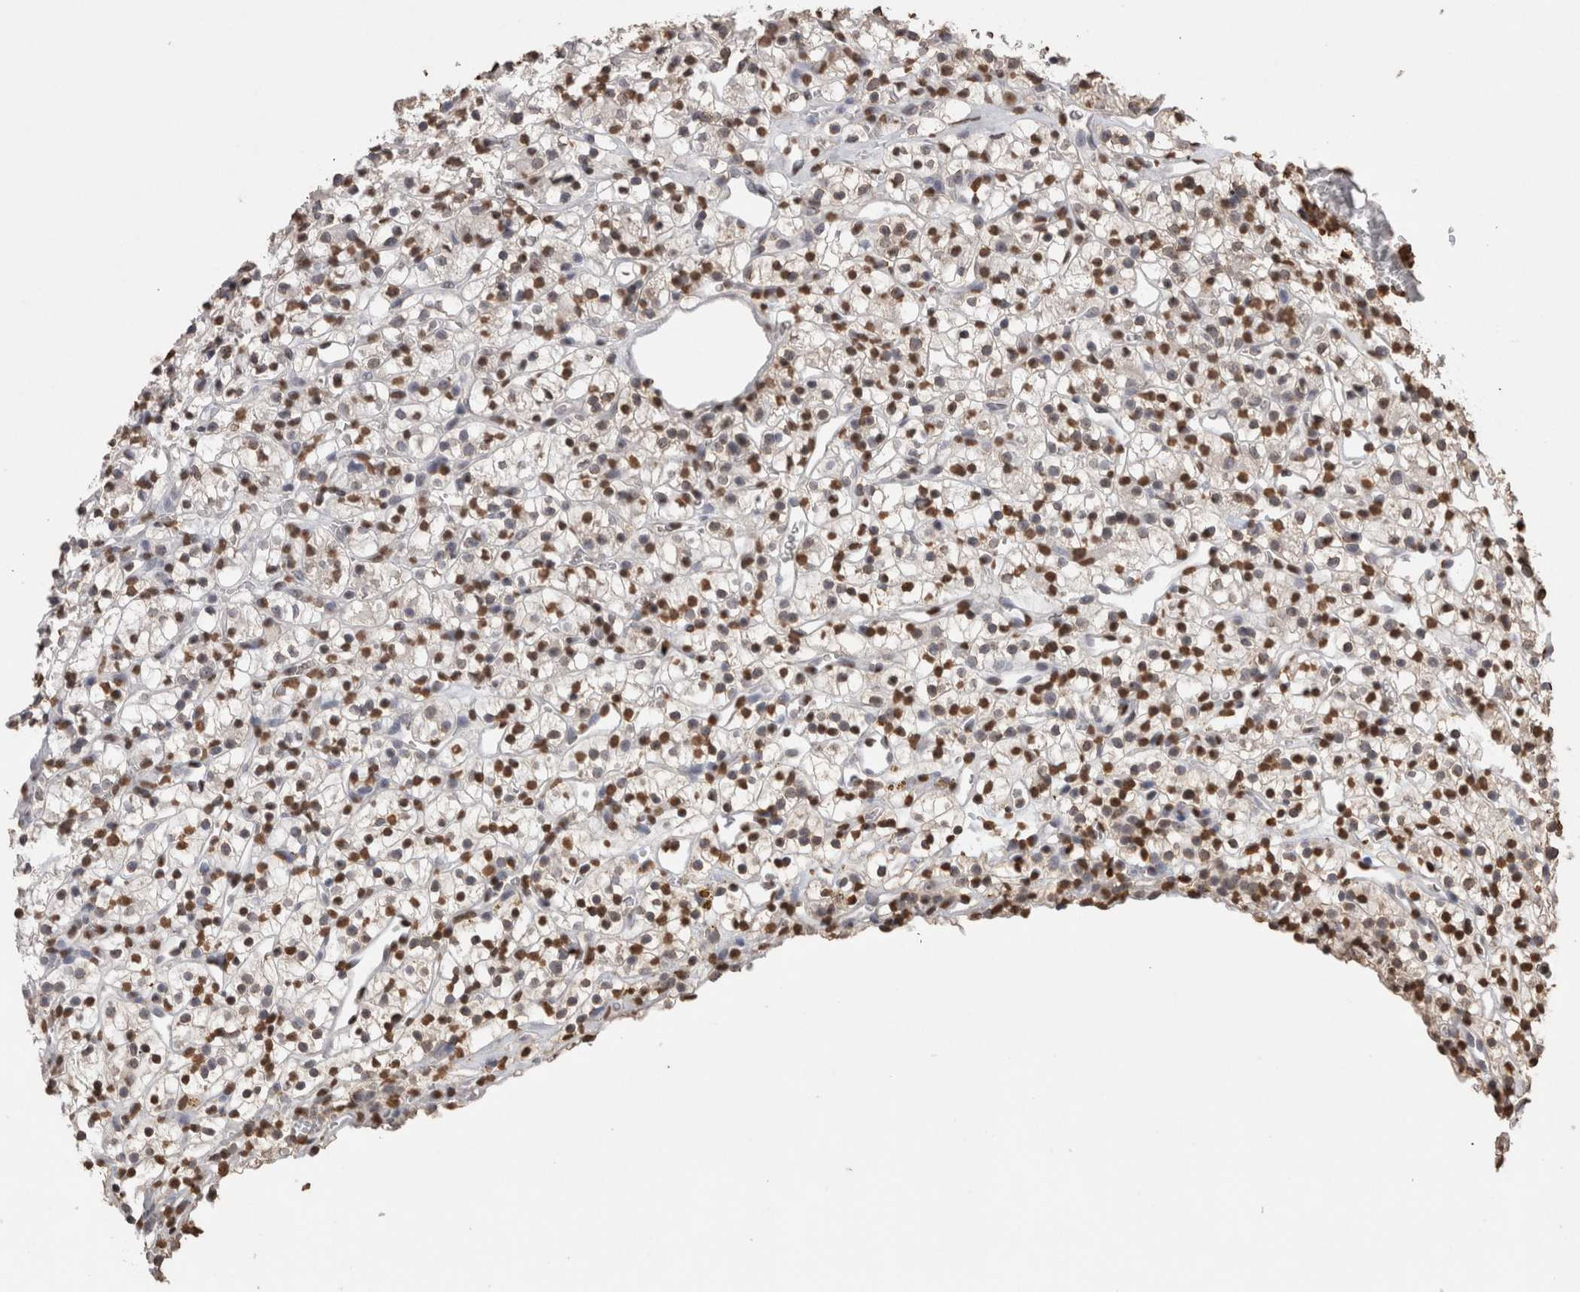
{"staining": {"intensity": "strong", "quantity": ">75%", "location": "nuclear"}, "tissue": "renal cancer", "cell_type": "Tumor cells", "image_type": "cancer", "snomed": [{"axis": "morphology", "description": "Adenocarcinoma, NOS"}, {"axis": "topography", "description": "Kidney"}], "caption": "Renal cancer (adenocarcinoma) tissue demonstrates strong nuclear positivity in approximately >75% of tumor cells, visualized by immunohistochemistry. (Brightfield microscopy of DAB IHC at high magnification).", "gene": "NTHL1", "patient": {"sex": "female", "age": 57}}